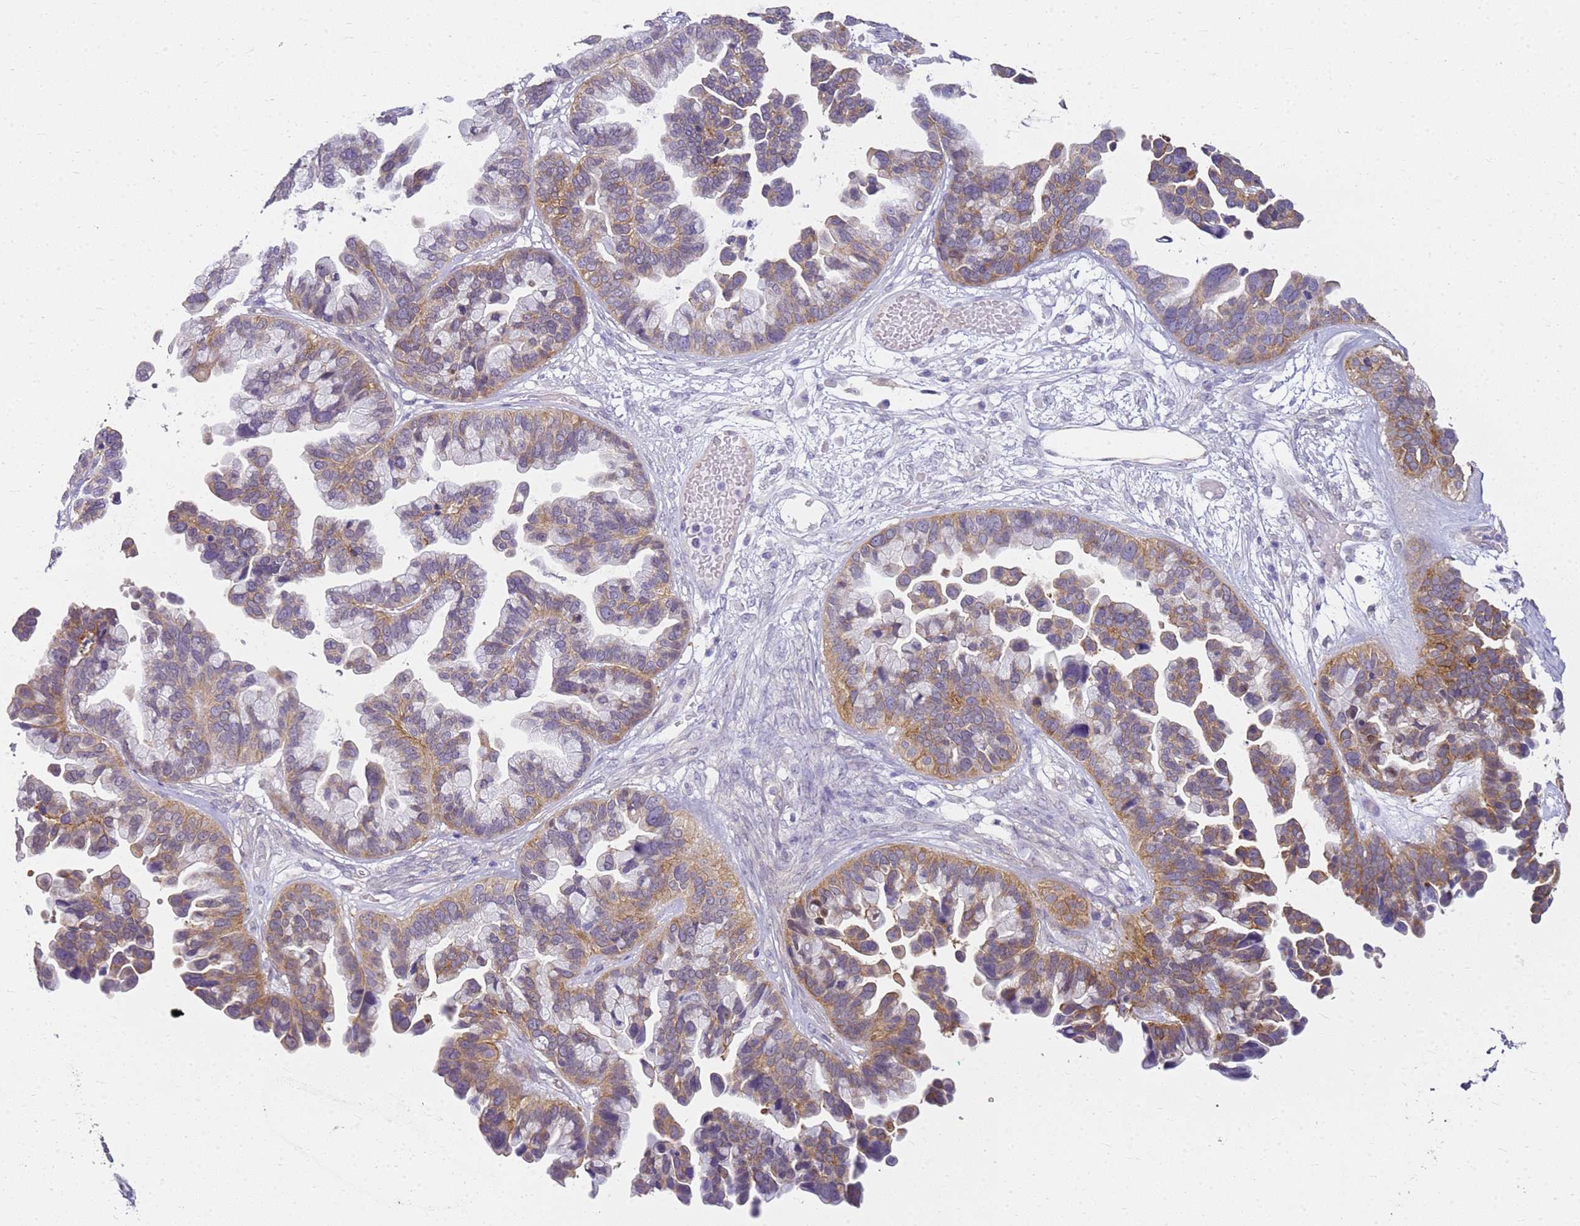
{"staining": {"intensity": "moderate", "quantity": "25%-75%", "location": "cytoplasmic/membranous"}, "tissue": "ovarian cancer", "cell_type": "Tumor cells", "image_type": "cancer", "snomed": [{"axis": "morphology", "description": "Cystadenocarcinoma, serous, NOS"}, {"axis": "topography", "description": "Ovary"}], "caption": "Protein expression by immunohistochemistry (IHC) exhibits moderate cytoplasmic/membranous positivity in approximately 25%-75% of tumor cells in ovarian serous cystadenocarcinoma.", "gene": "HSPB1", "patient": {"sex": "female", "age": 56}}